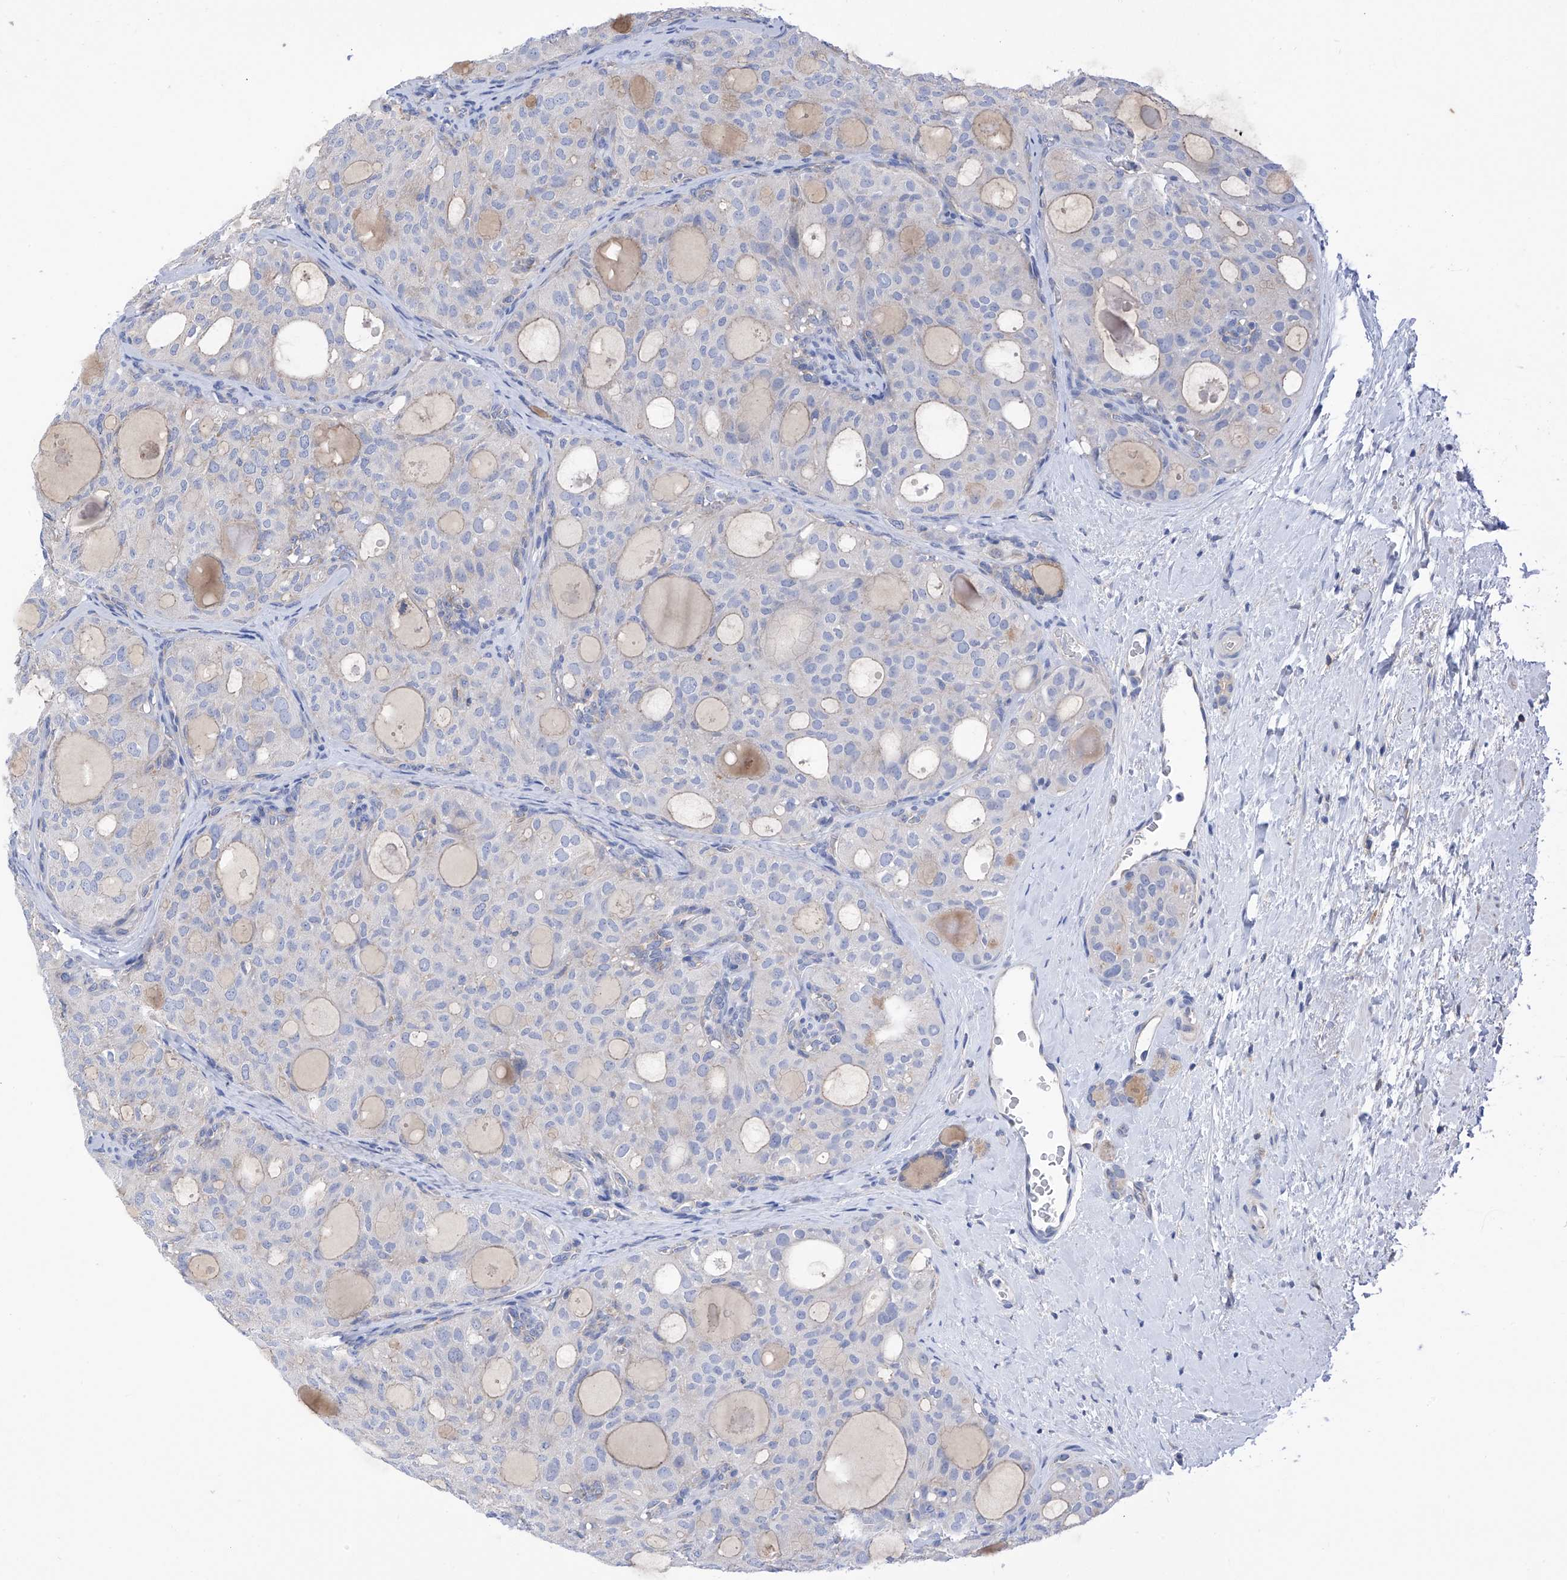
{"staining": {"intensity": "negative", "quantity": "none", "location": "none"}, "tissue": "thyroid cancer", "cell_type": "Tumor cells", "image_type": "cancer", "snomed": [{"axis": "morphology", "description": "Follicular adenoma carcinoma, NOS"}, {"axis": "topography", "description": "Thyroid gland"}], "caption": "Human follicular adenoma carcinoma (thyroid) stained for a protein using IHC exhibits no positivity in tumor cells.", "gene": "P2RX7", "patient": {"sex": "male", "age": 75}}